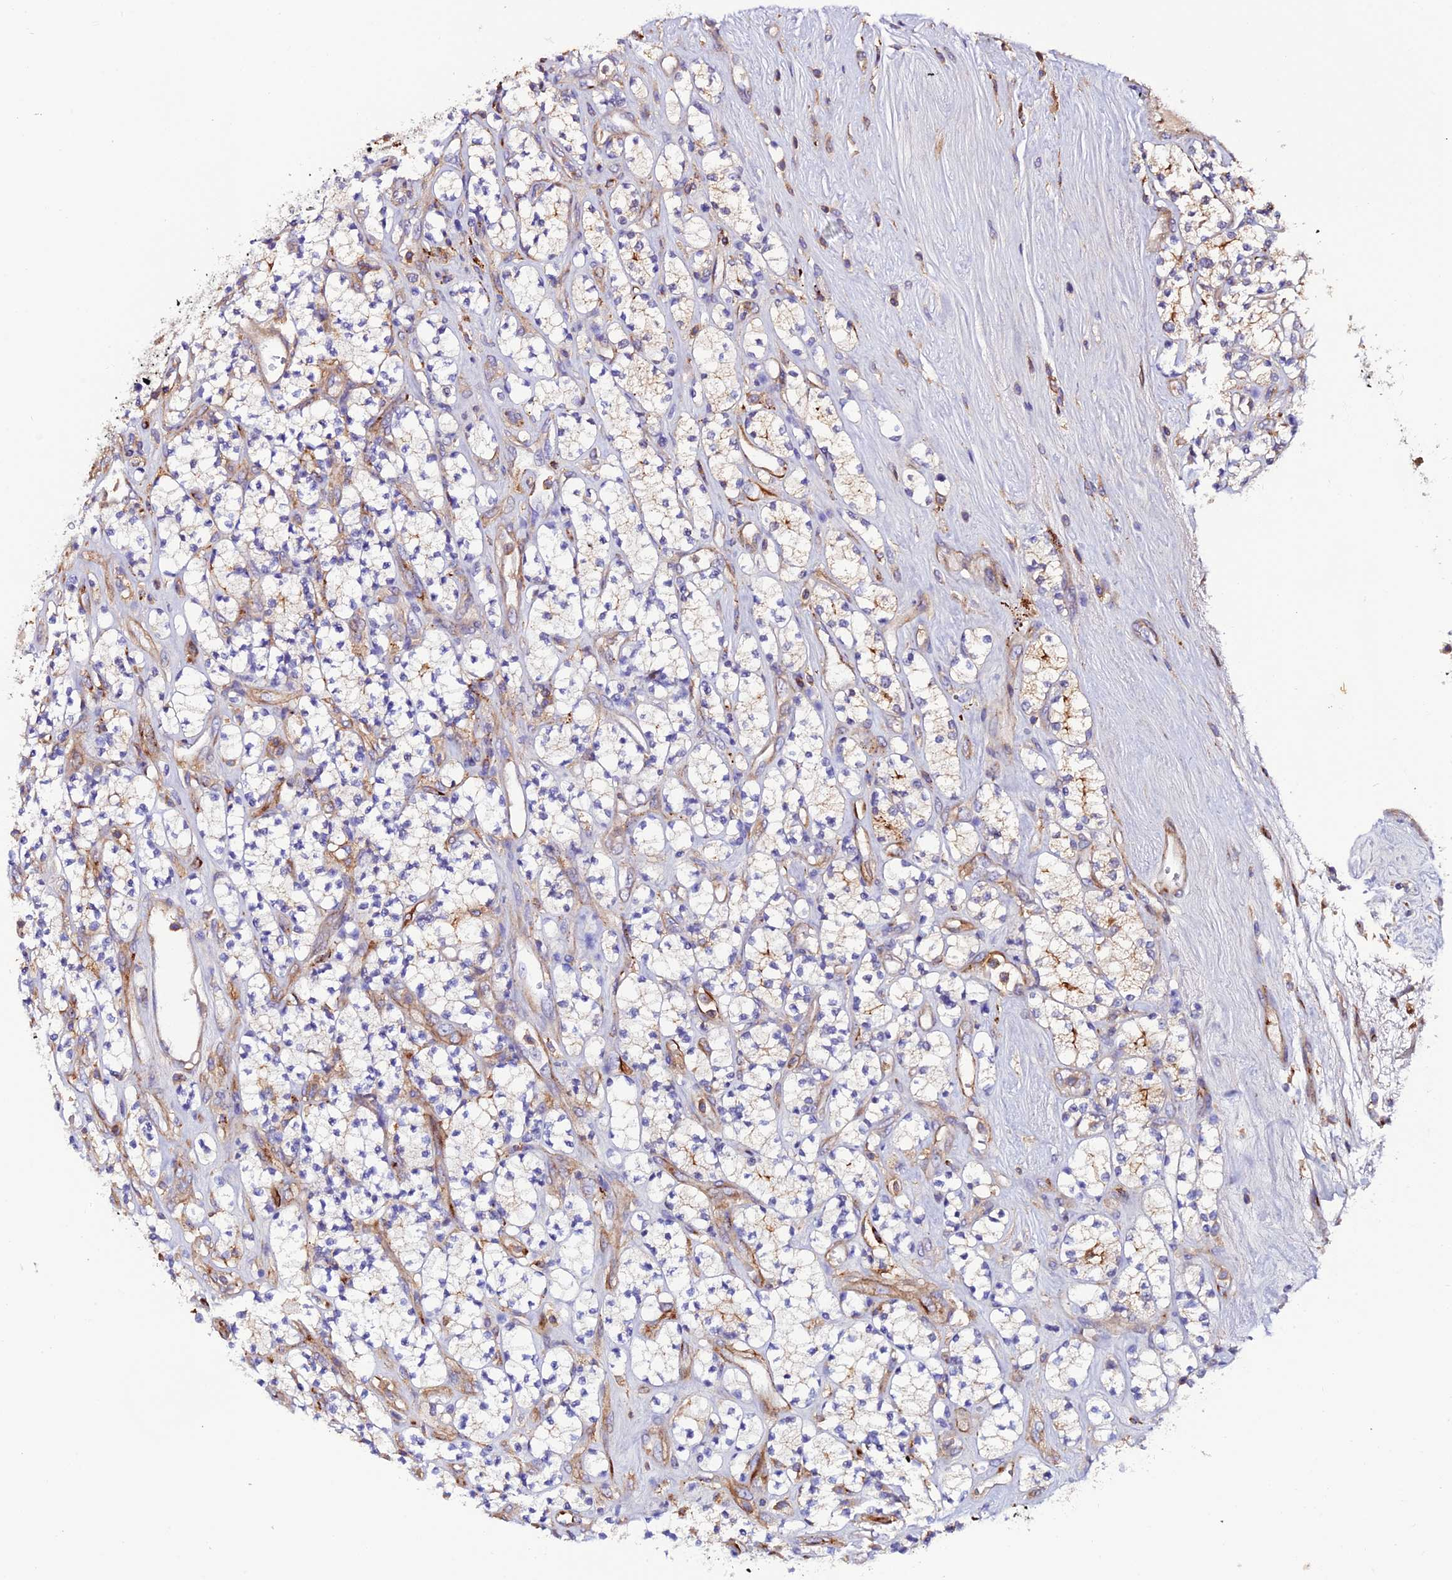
{"staining": {"intensity": "negative", "quantity": "none", "location": "none"}, "tissue": "renal cancer", "cell_type": "Tumor cells", "image_type": "cancer", "snomed": [{"axis": "morphology", "description": "Adenocarcinoma, NOS"}, {"axis": "topography", "description": "Kidney"}], "caption": "High magnification brightfield microscopy of adenocarcinoma (renal) stained with DAB (brown) and counterstained with hematoxylin (blue): tumor cells show no significant staining.", "gene": "TRPV2", "patient": {"sex": "male", "age": 77}}